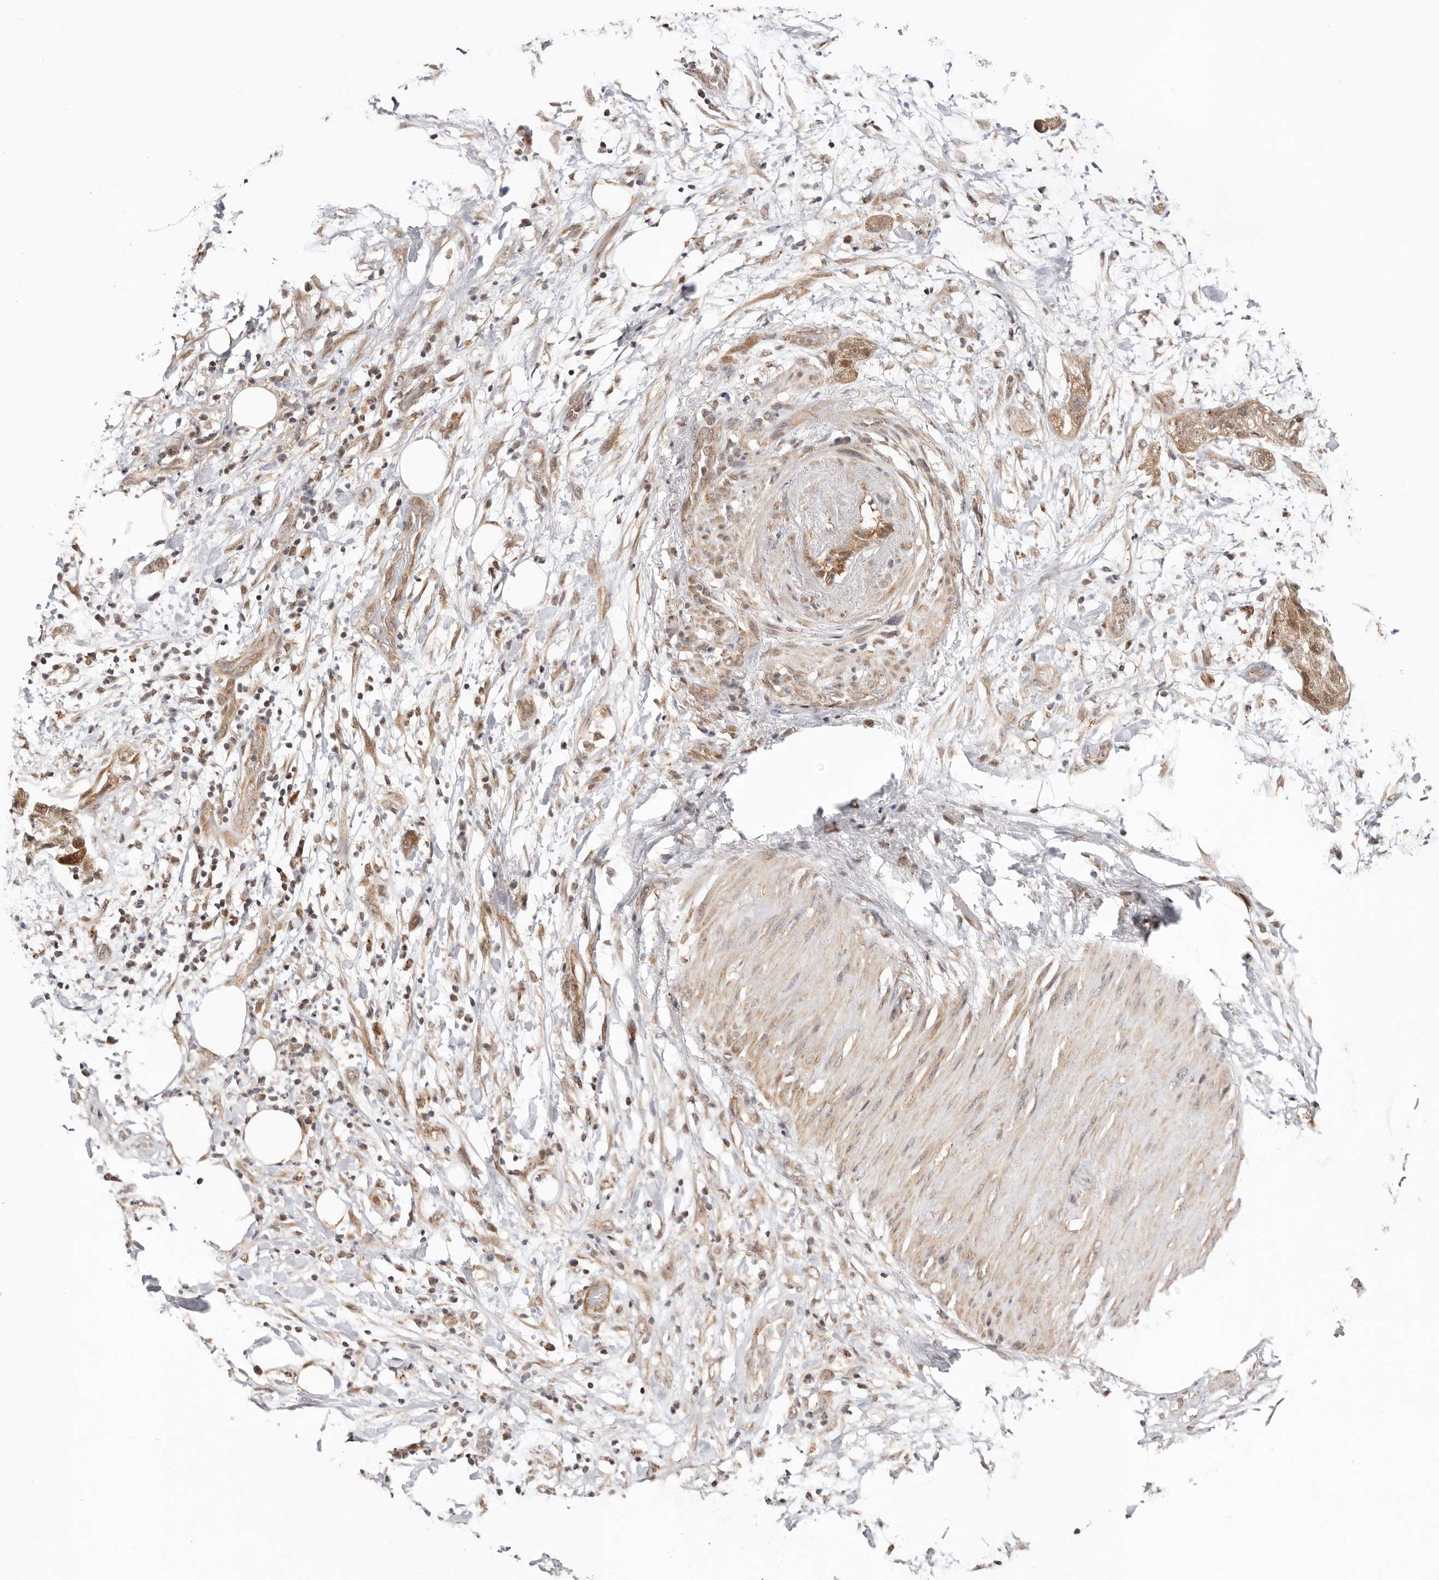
{"staining": {"intensity": "weak", "quantity": ">75%", "location": "cytoplasmic/membranous,nuclear"}, "tissue": "pancreatic cancer", "cell_type": "Tumor cells", "image_type": "cancer", "snomed": [{"axis": "morphology", "description": "Adenocarcinoma, NOS"}, {"axis": "topography", "description": "Pancreas"}], "caption": "Human pancreatic cancer stained for a protein (brown) demonstrates weak cytoplasmic/membranous and nuclear positive expression in approximately >75% of tumor cells.", "gene": "CTNNBL1", "patient": {"sex": "female", "age": 78}}